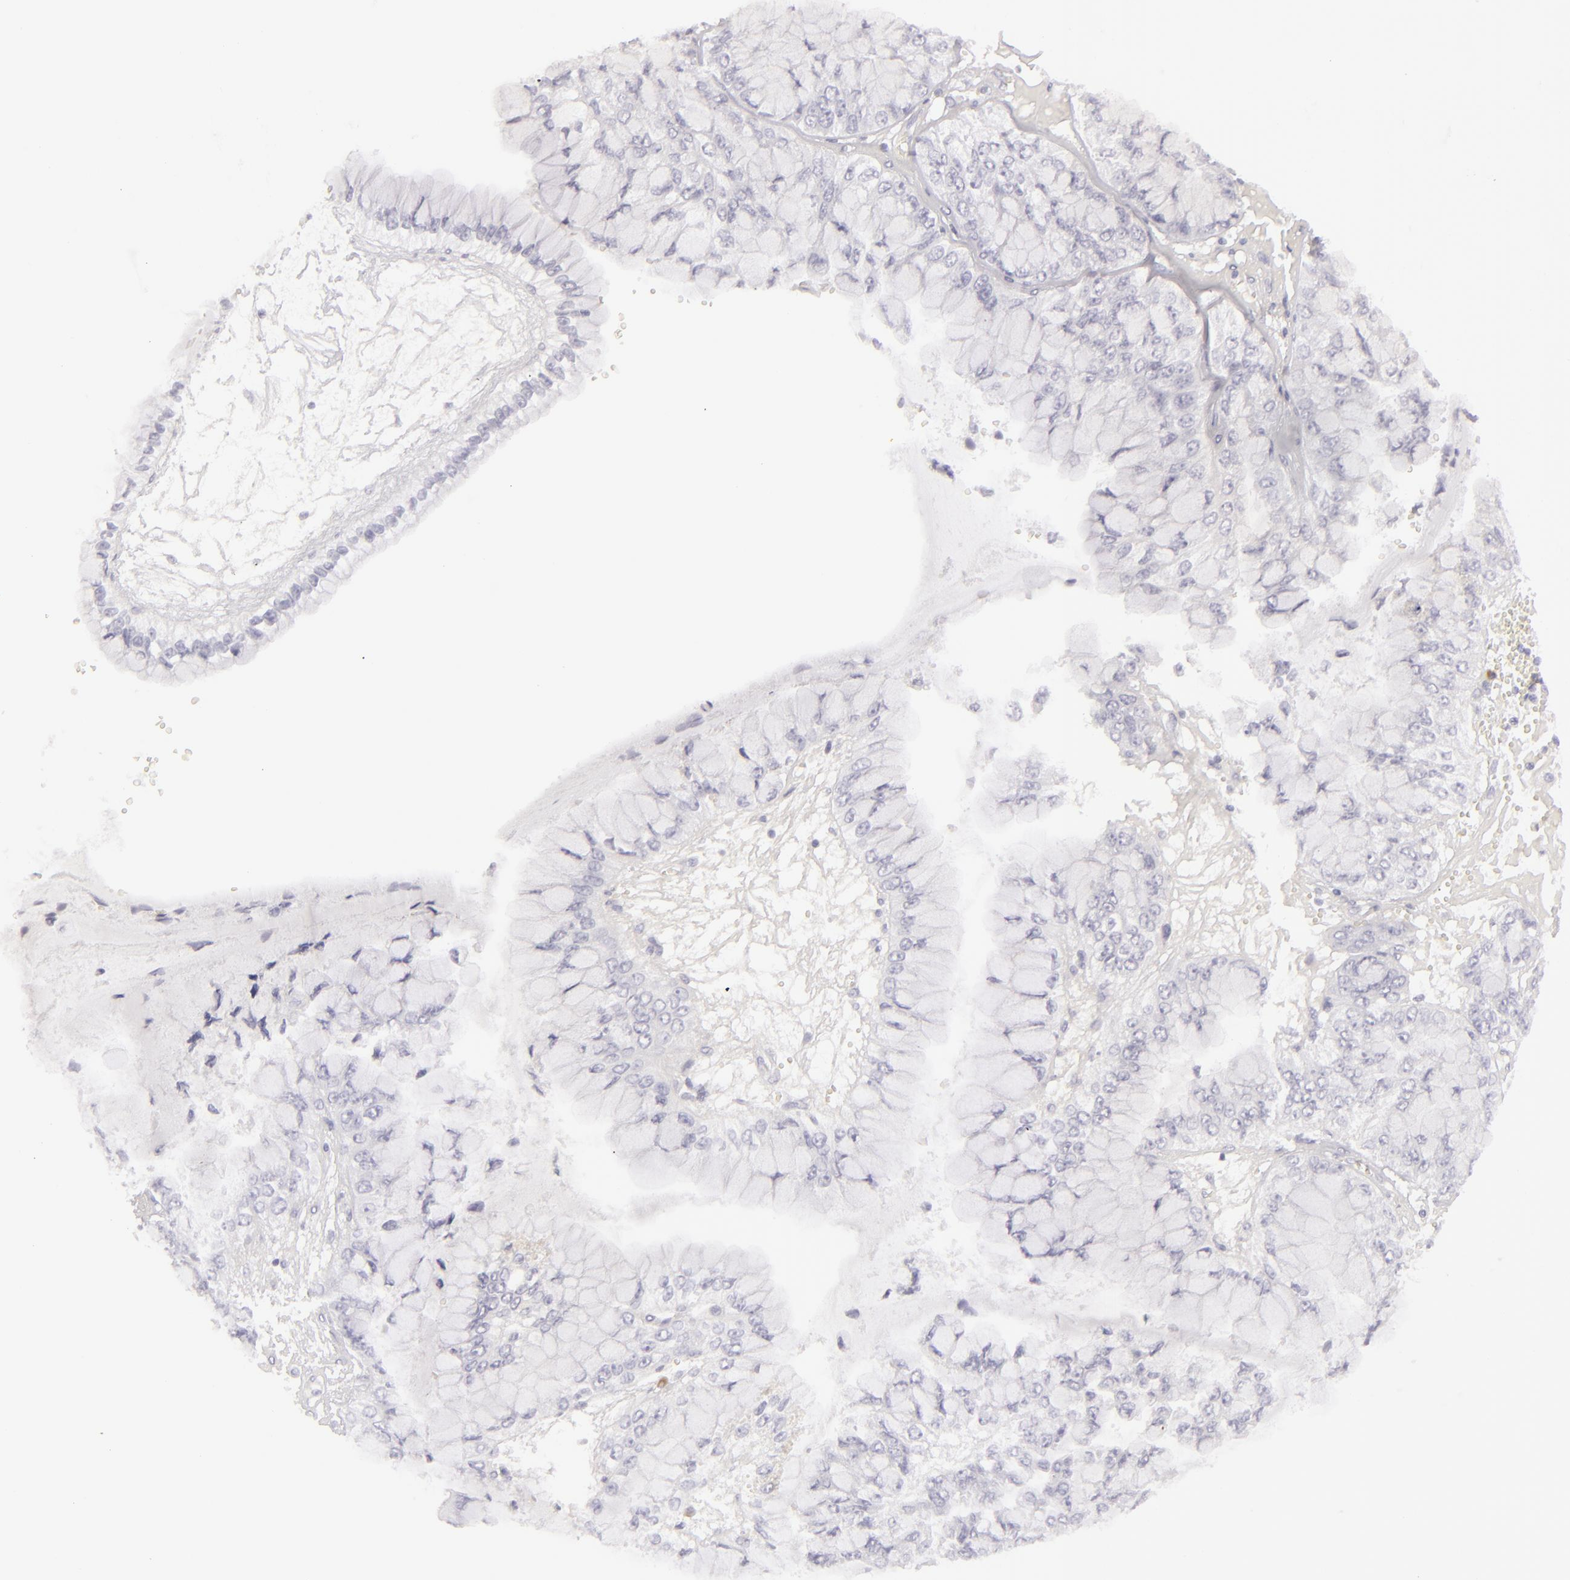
{"staining": {"intensity": "negative", "quantity": "none", "location": "none"}, "tissue": "liver cancer", "cell_type": "Tumor cells", "image_type": "cancer", "snomed": [{"axis": "morphology", "description": "Cholangiocarcinoma"}, {"axis": "topography", "description": "Liver"}], "caption": "There is no significant staining in tumor cells of liver cancer.", "gene": "CDX2", "patient": {"sex": "female", "age": 79}}